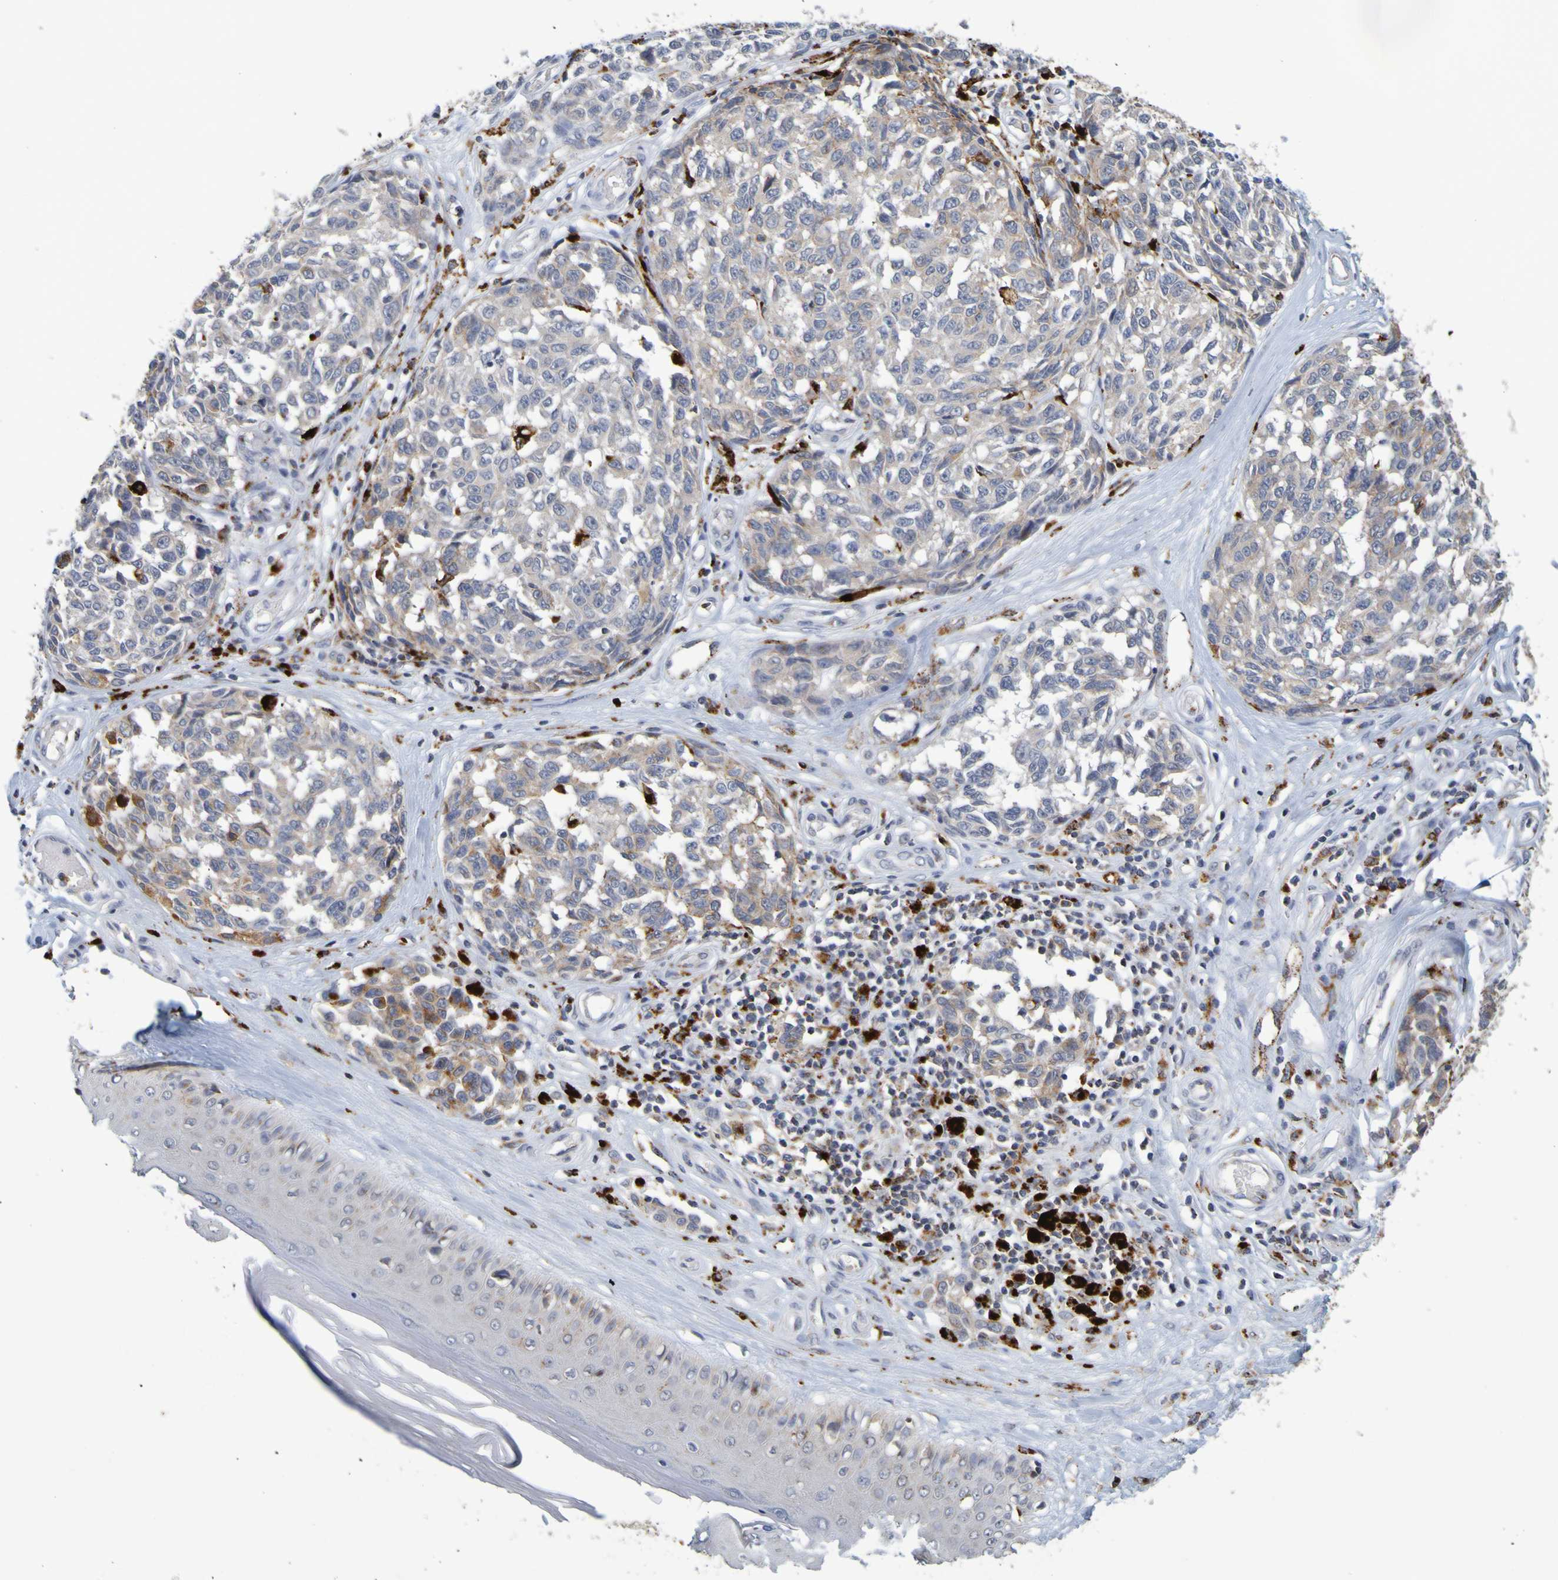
{"staining": {"intensity": "weak", "quantity": "25%-75%", "location": "cytoplasmic/membranous"}, "tissue": "melanoma", "cell_type": "Tumor cells", "image_type": "cancer", "snomed": [{"axis": "morphology", "description": "Malignant melanoma, NOS"}, {"axis": "topography", "description": "Skin"}], "caption": "Brown immunohistochemical staining in human melanoma reveals weak cytoplasmic/membranous positivity in approximately 25%-75% of tumor cells. The staining was performed using DAB (3,3'-diaminobenzidine) to visualize the protein expression in brown, while the nuclei were stained in blue with hematoxylin (Magnification: 20x).", "gene": "TPH1", "patient": {"sex": "female", "age": 64}}